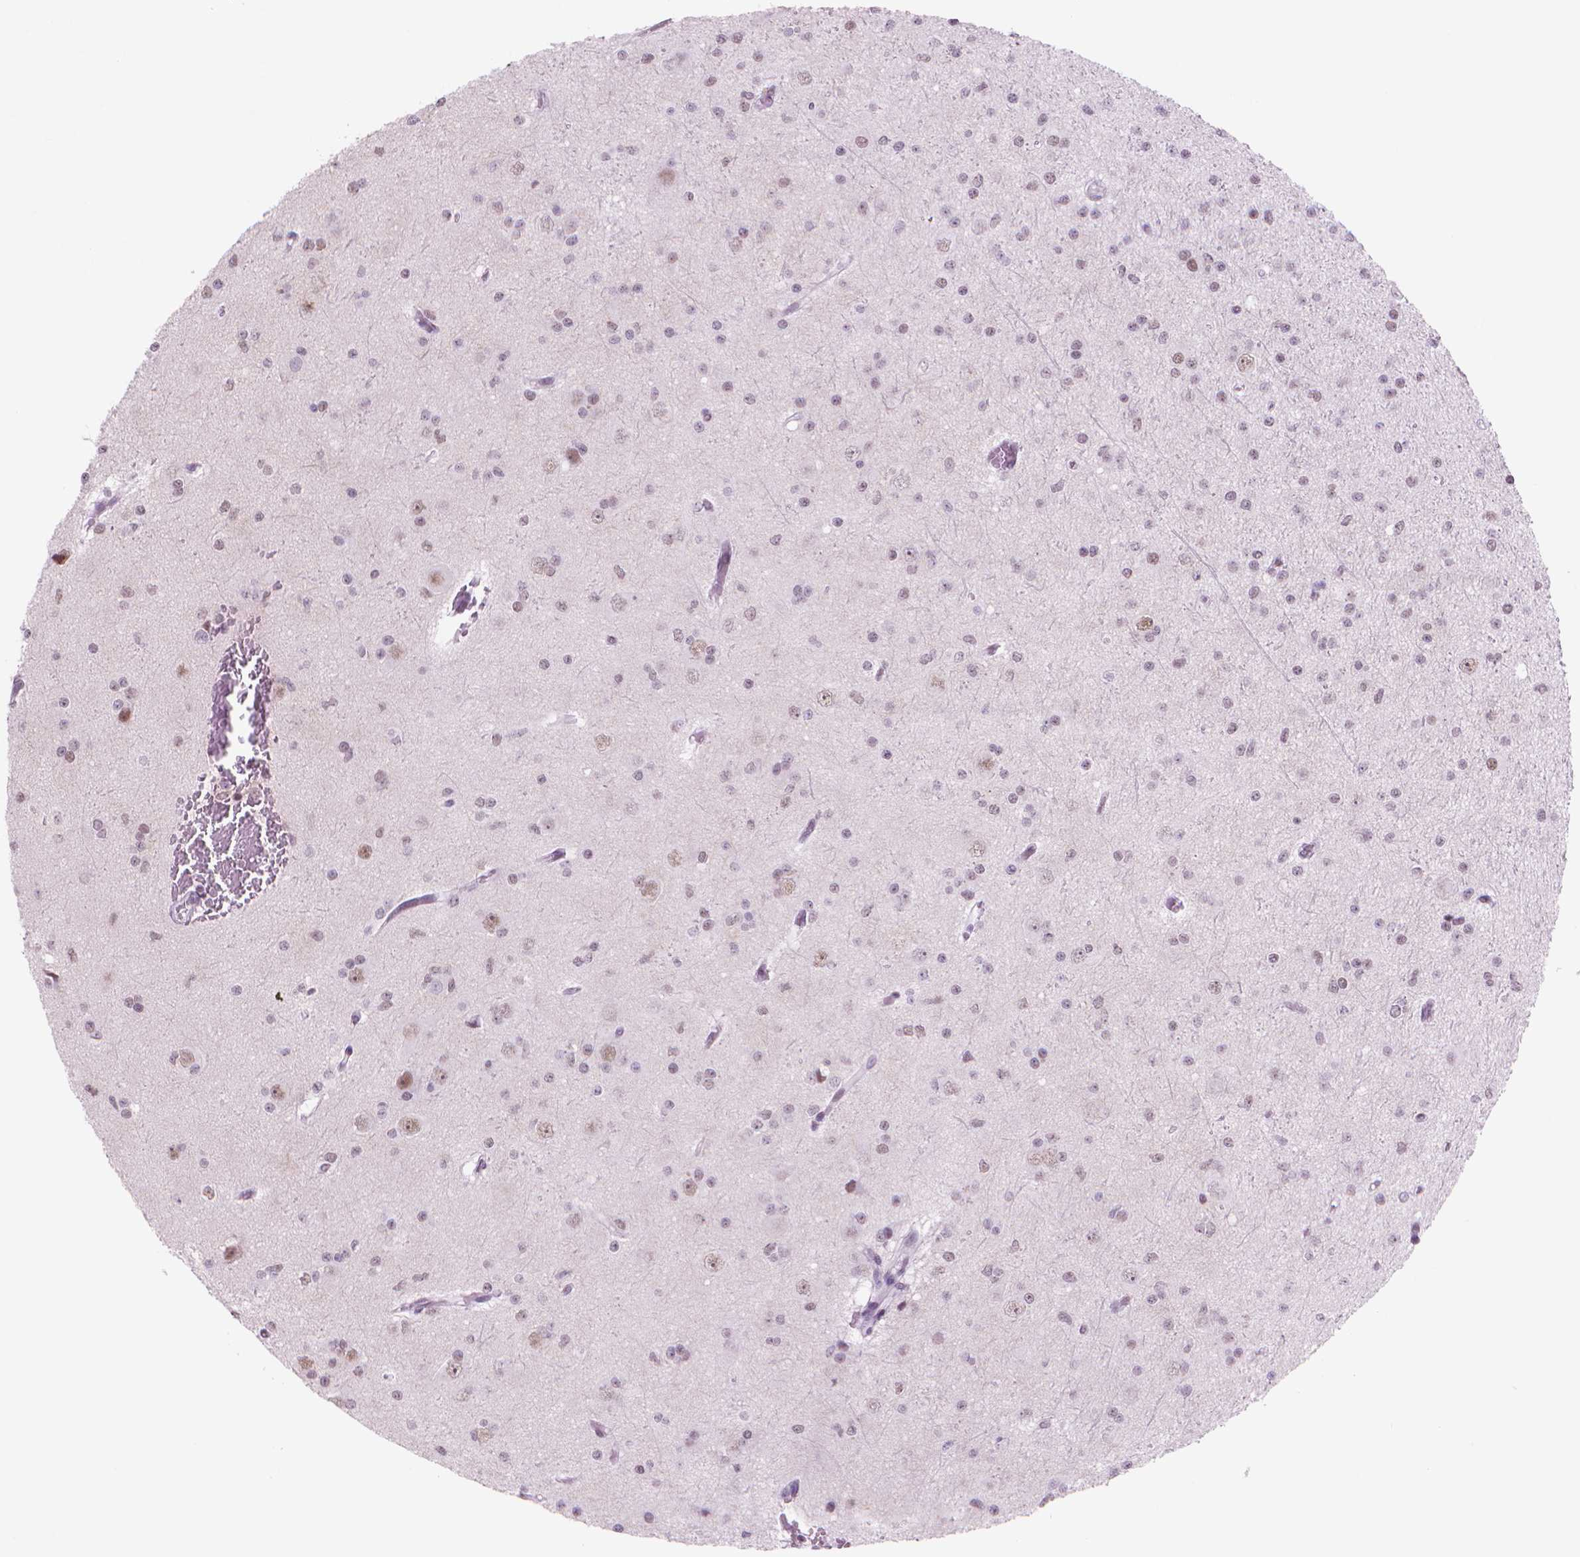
{"staining": {"intensity": "moderate", "quantity": "25%-75%", "location": "nuclear"}, "tissue": "glioma", "cell_type": "Tumor cells", "image_type": "cancer", "snomed": [{"axis": "morphology", "description": "Glioma, malignant, Low grade"}, {"axis": "topography", "description": "Brain"}], "caption": "Human malignant low-grade glioma stained with a brown dye exhibits moderate nuclear positive positivity in approximately 25%-75% of tumor cells.", "gene": "POLR3D", "patient": {"sex": "male", "age": 27}}